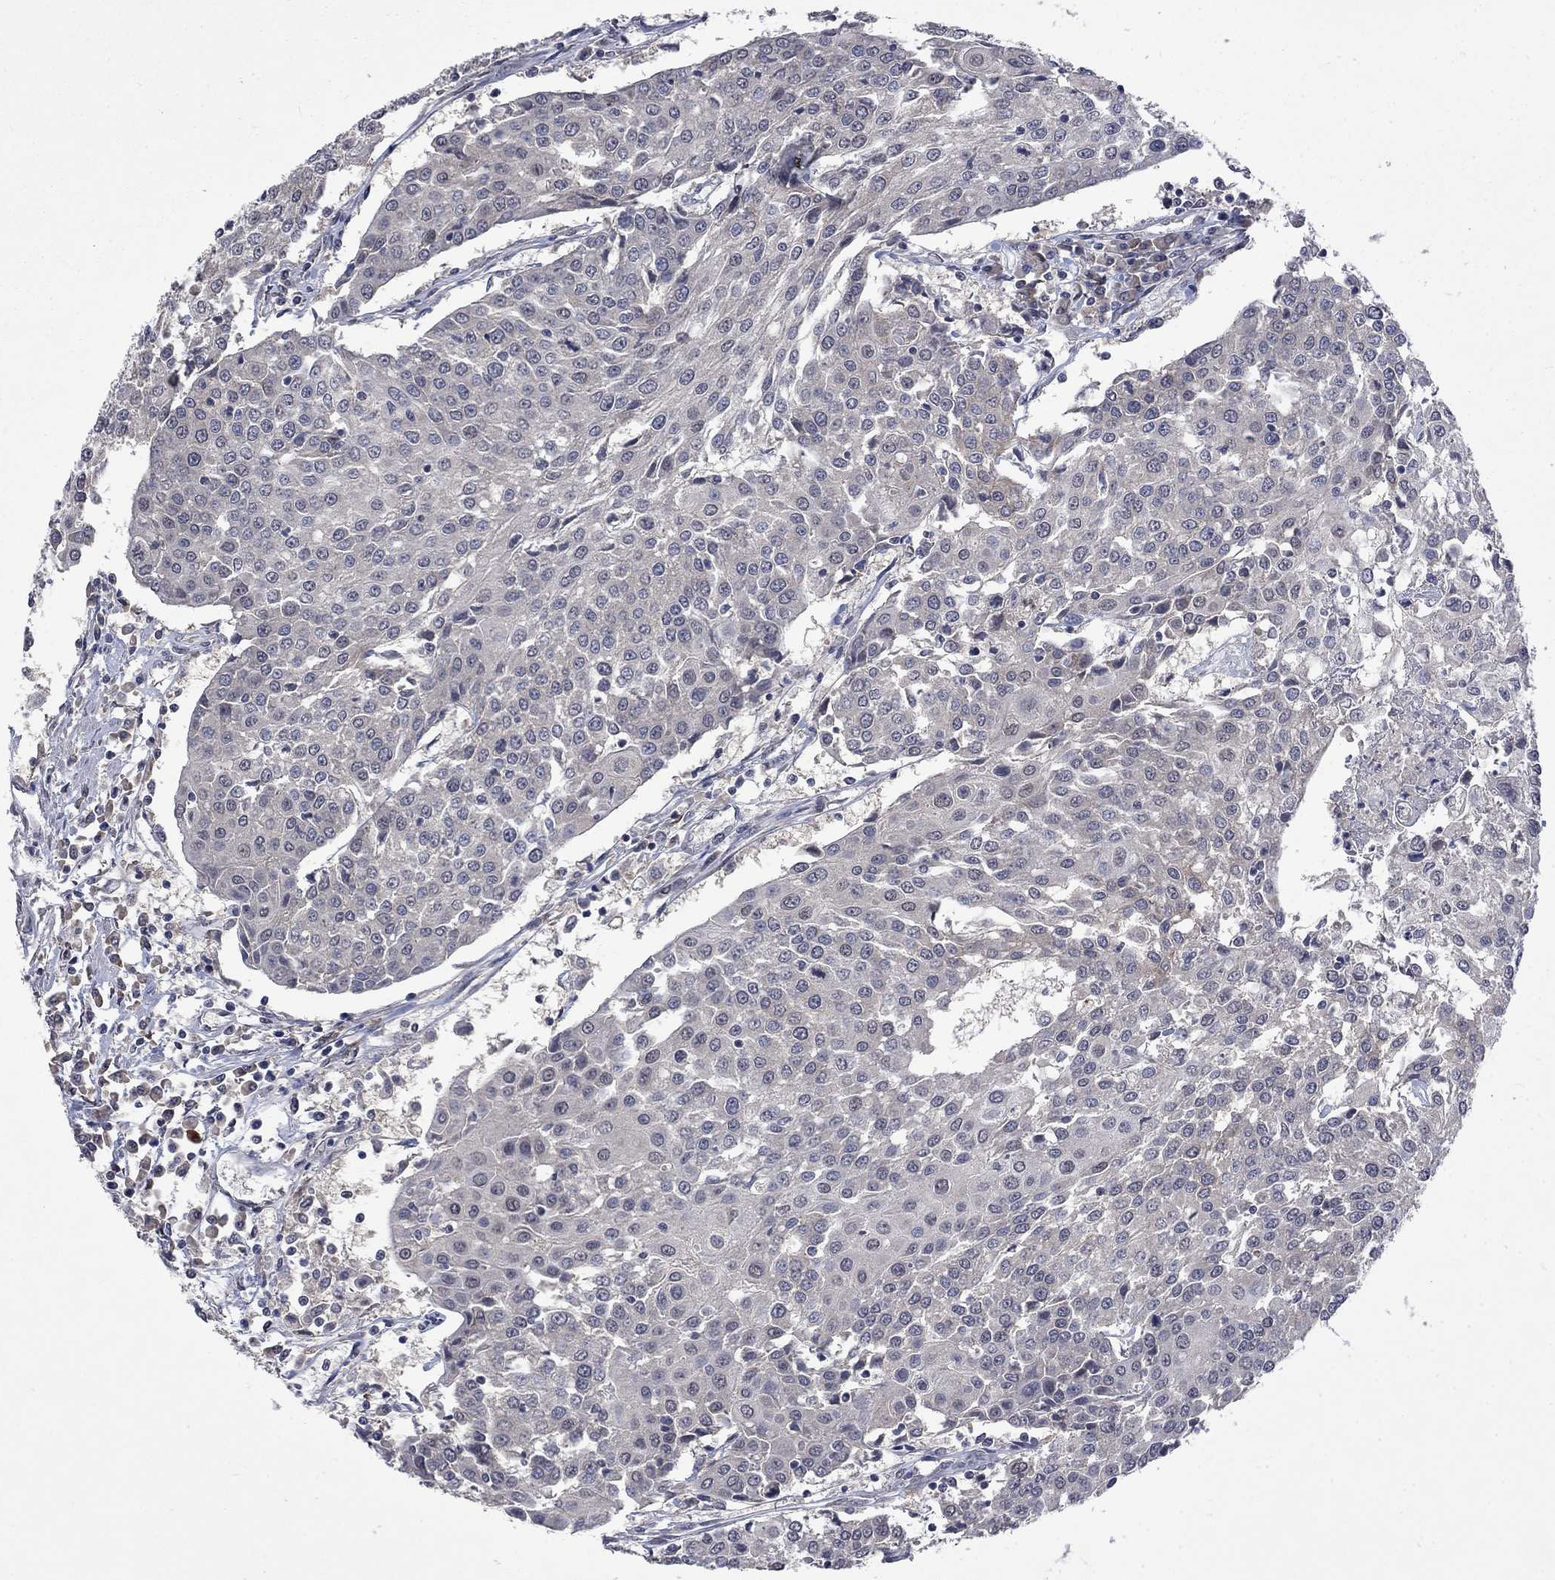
{"staining": {"intensity": "negative", "quantity": "none", "location": "none"}, "tissue": "urothelial cancer", "cell_type": "Tumor cells", "image_type": "cancer", "snomed": [{"axis": "morphology", "description": "Urothelial carcinoma, High grade"}, {"axis": "topography", "description": "Urinary bladder"}], "caption": "High power microscopy image of an immunohistochemistry (IHC) histopathology image of high-grade urothelial carcinoma, revealing no significant expression in tumor cells.", "gene": "PPP1R9A", "patient": {"sex": "female", "age": 85}}